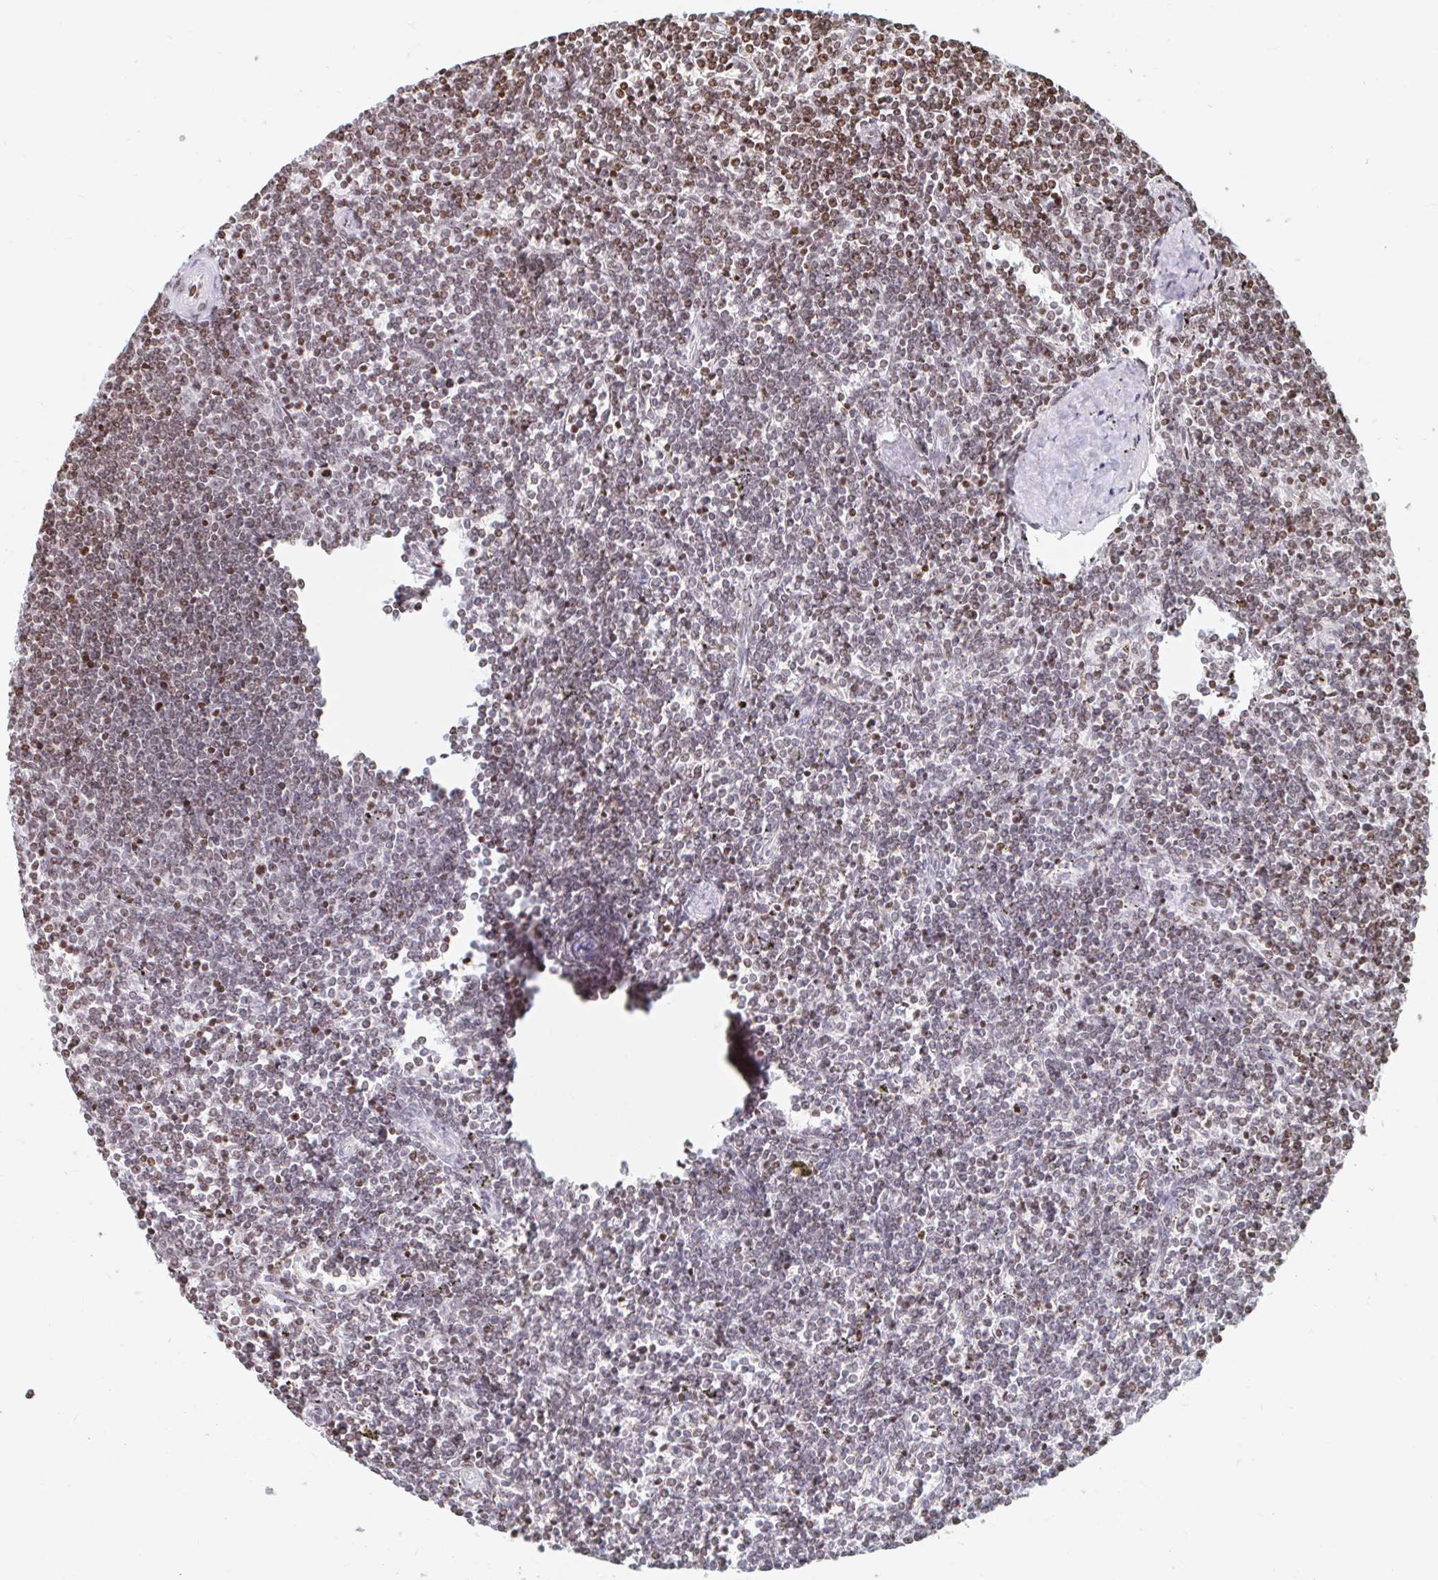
{"staining": {"intensity": "moderate", "quantity": "25%-75%", "location": "nuclear"}, "tissue": "lymphoma", "cell_type": "Tumor cells", "image_type": "cancer", "snomed": [{"axis": "morphology", "description": "Malignant lymphoma, non-Hodgkin's type, Low grade"}, {"axis": "topography", "description": "Spleen"}], "caption": "This micrograph demonstrates IHC staining of human low-grade malignant lymphoma, non-Hodgkin's type, with medium moderate nuclear staining in about 25%-75% of tumor cells.", "gene": "HOXC10", "patient": {"sex": "male", "age": 78}}